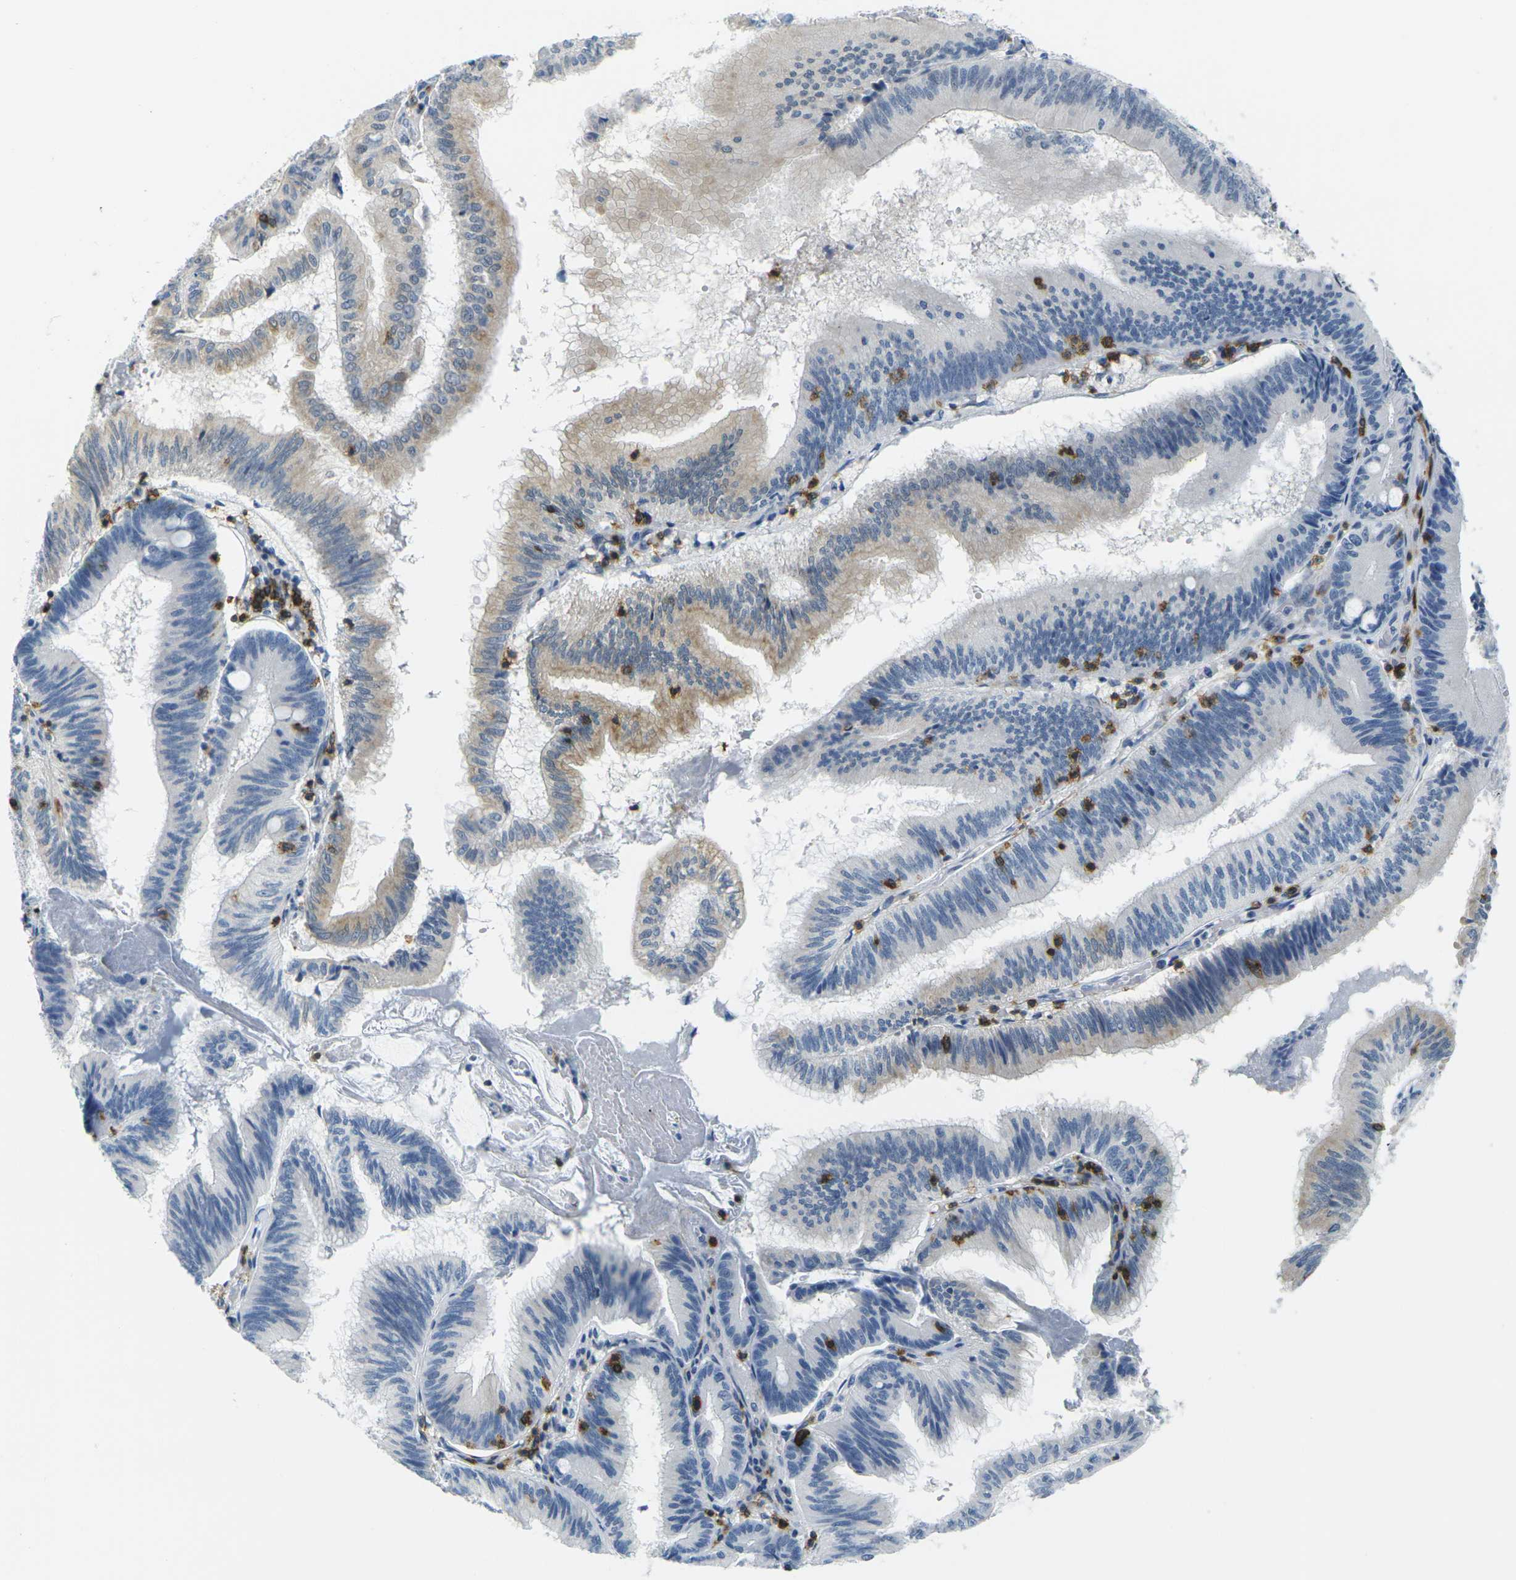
{"staining": {"intensity": "moderate", "quantity": "<25%", "location": "cytoplasmic/membranous"}, "tissue": "pancreatic cancer", "cell_type": "Tumor cells", "image_type": "cancer", "snomed": [{"axis": "morphology", "description": "Adenocarcinoma, NOS"}, {"axis": "topography", "description": "Pancreas"}], "caption": "Tumor cells demonstrate low levels of moderate cytoplasmic/membranous expression in about <25% of cells in pancreatic cancer.", "gene": "CD3D", "patient": {"sex": "male", "age": 82}}